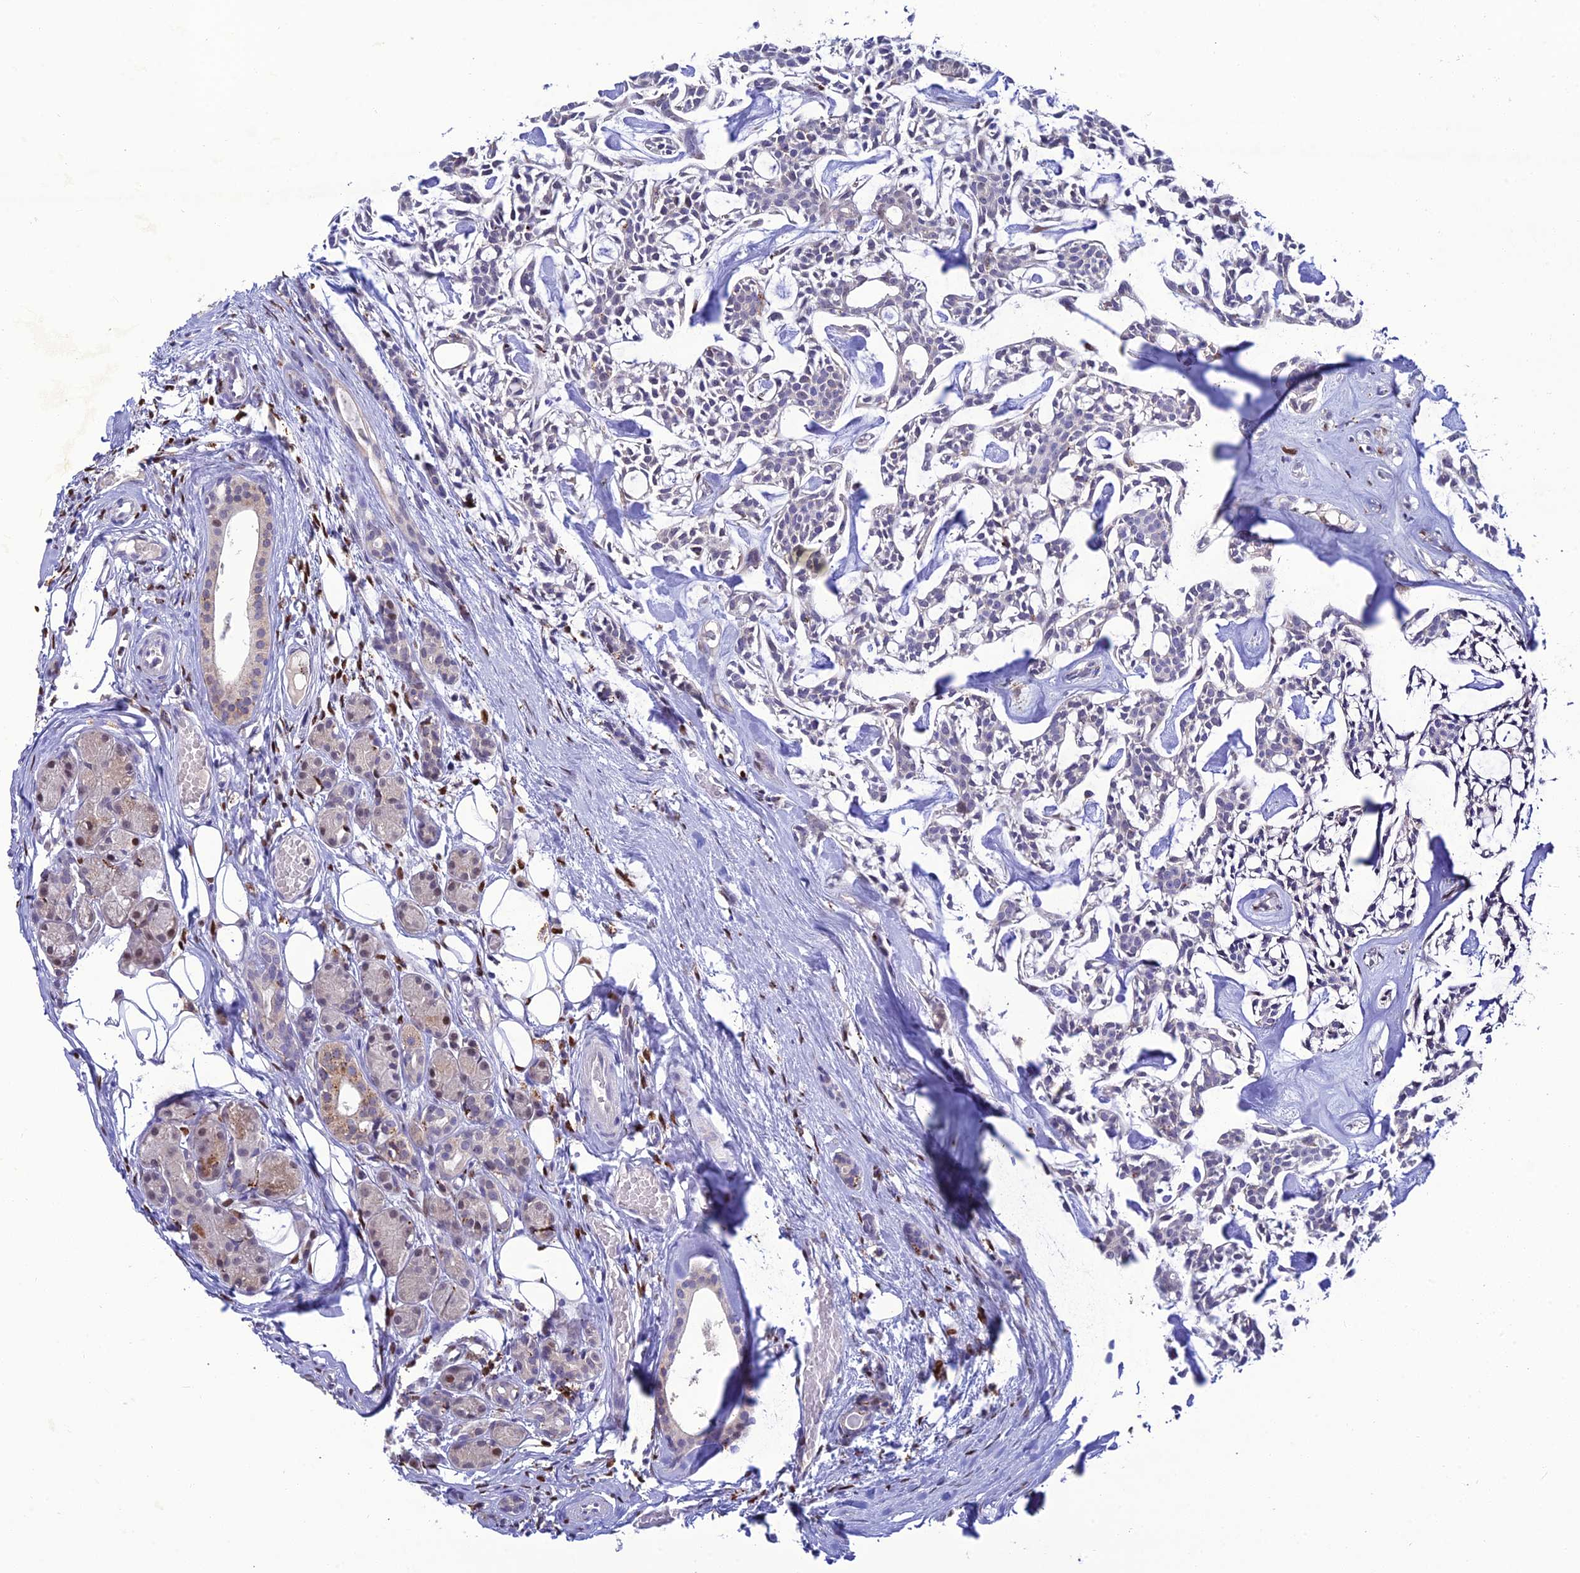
{"staining": {"intensity": "negative", "quantity": "none", "location": "none"}, "tissue": "head and neck cancer", "cell_type": "Tumor cells", "image_type": "cancer", "snomed": [{"axis": "morphology", "description": "Adenocarcinoma, NOS"}, {"axis": "topography", "description": "Salivary gland"}, {"axis": "topography", "description": "Head-Neck"}], "caption": "Immunohistochemistry photomicrograph of neoplastic tissue: human adenocarcinoma (head and neck) stained with DAB displays no significant protein staining in tumor cells.", "gene": "HIC1", "patient": {"sex": "male", "age": 55}}